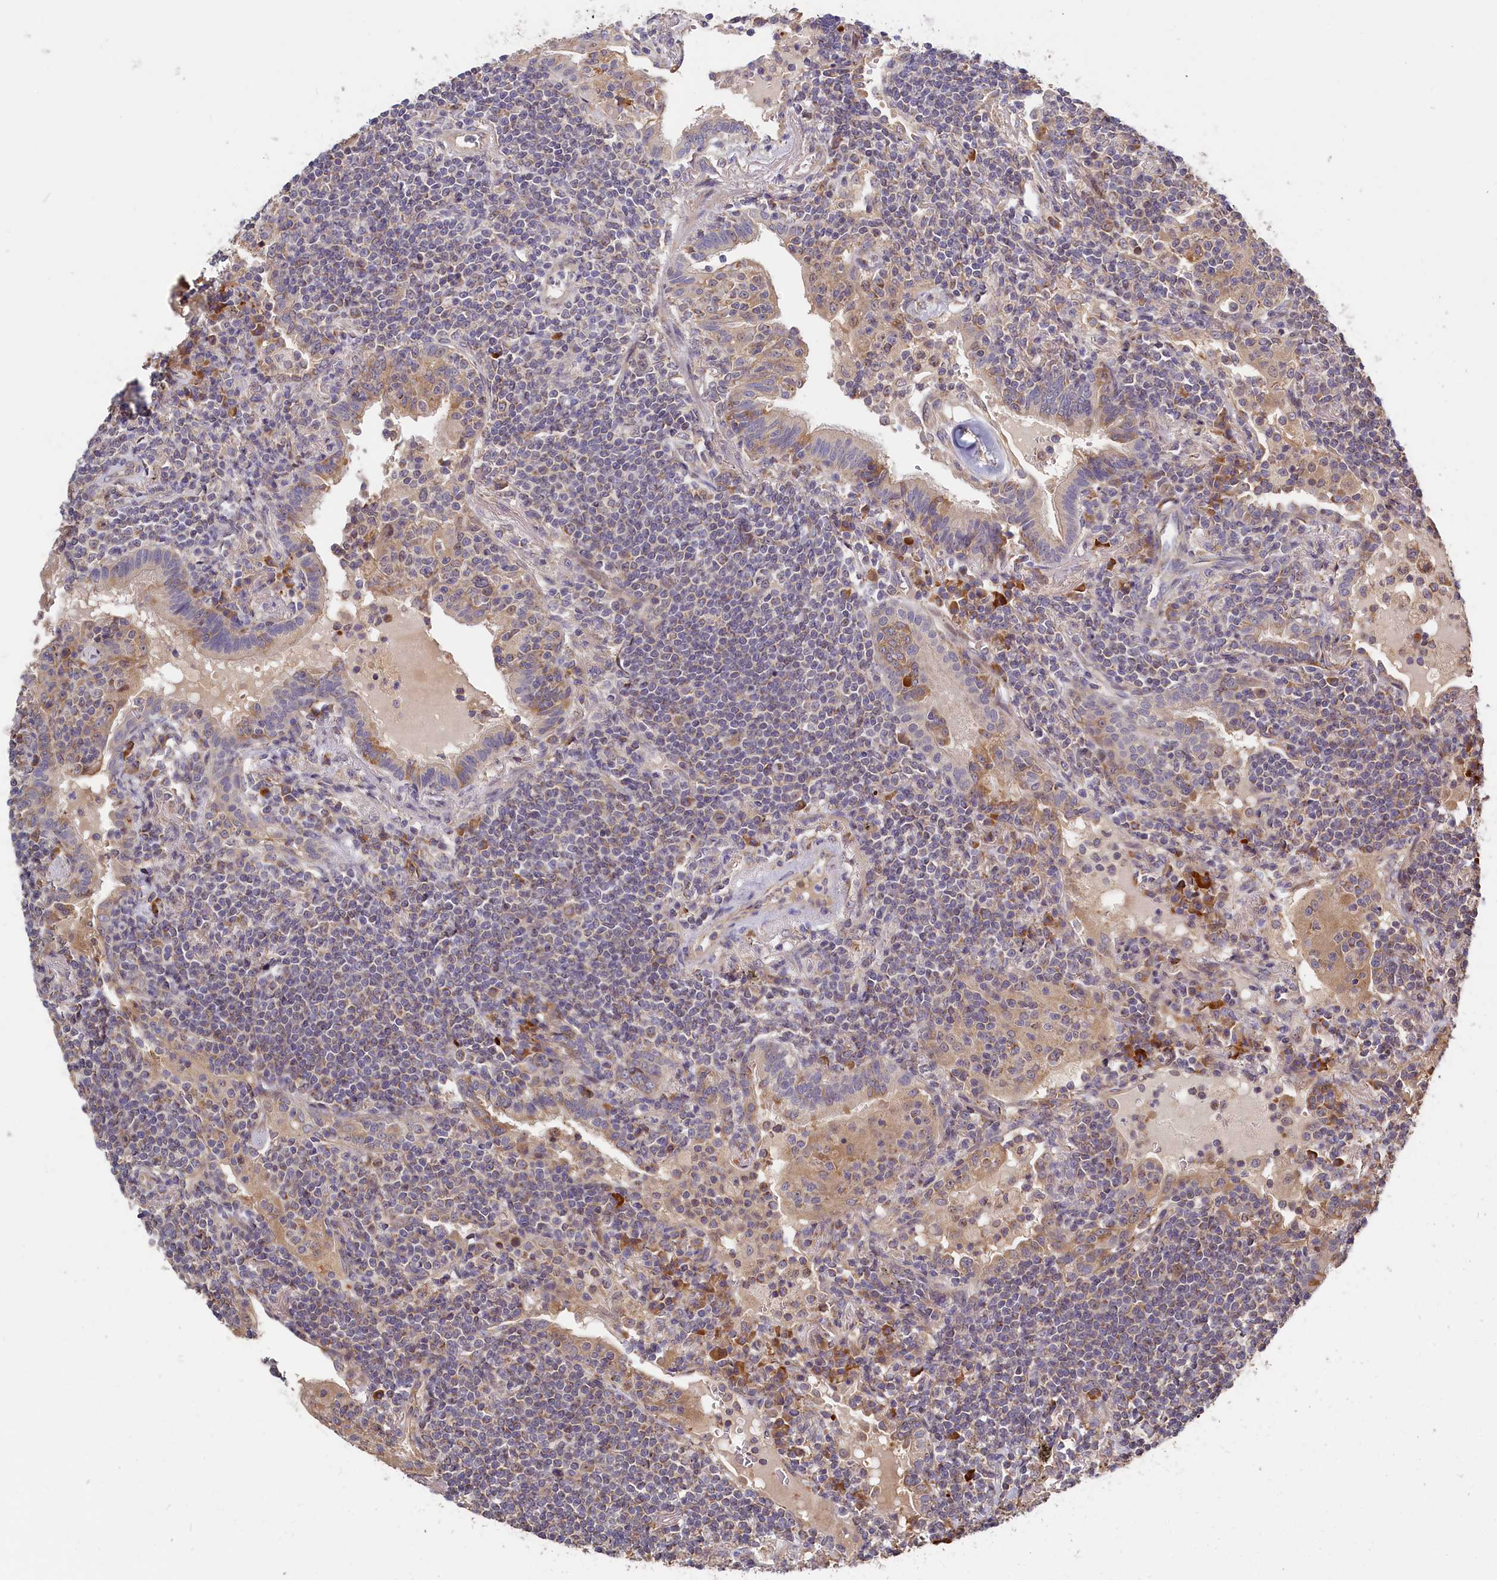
{"staining": {"intensity": "moderate", "quantity": "<25%", "location": "cytoplasmic/membranous"}, "tissue": "lymphoma", "cell_type": "Tumor cells", "image_type": "cancer", "snomed": [{"axis": "morphology", "description": "Malignant lymphoma, non-Hodgkin's type, Low grade"}, {"axis": "topography", "description": "Lung"}], "caption": "A brown stain highlights moderate cytoplasmic/membranous positivity of a protein in human low-grade malignant lymphoma, non-Hodgkin's type tumor cells.", "gene": "CEP44", "patient": {"sex": "female", "age": 71}}